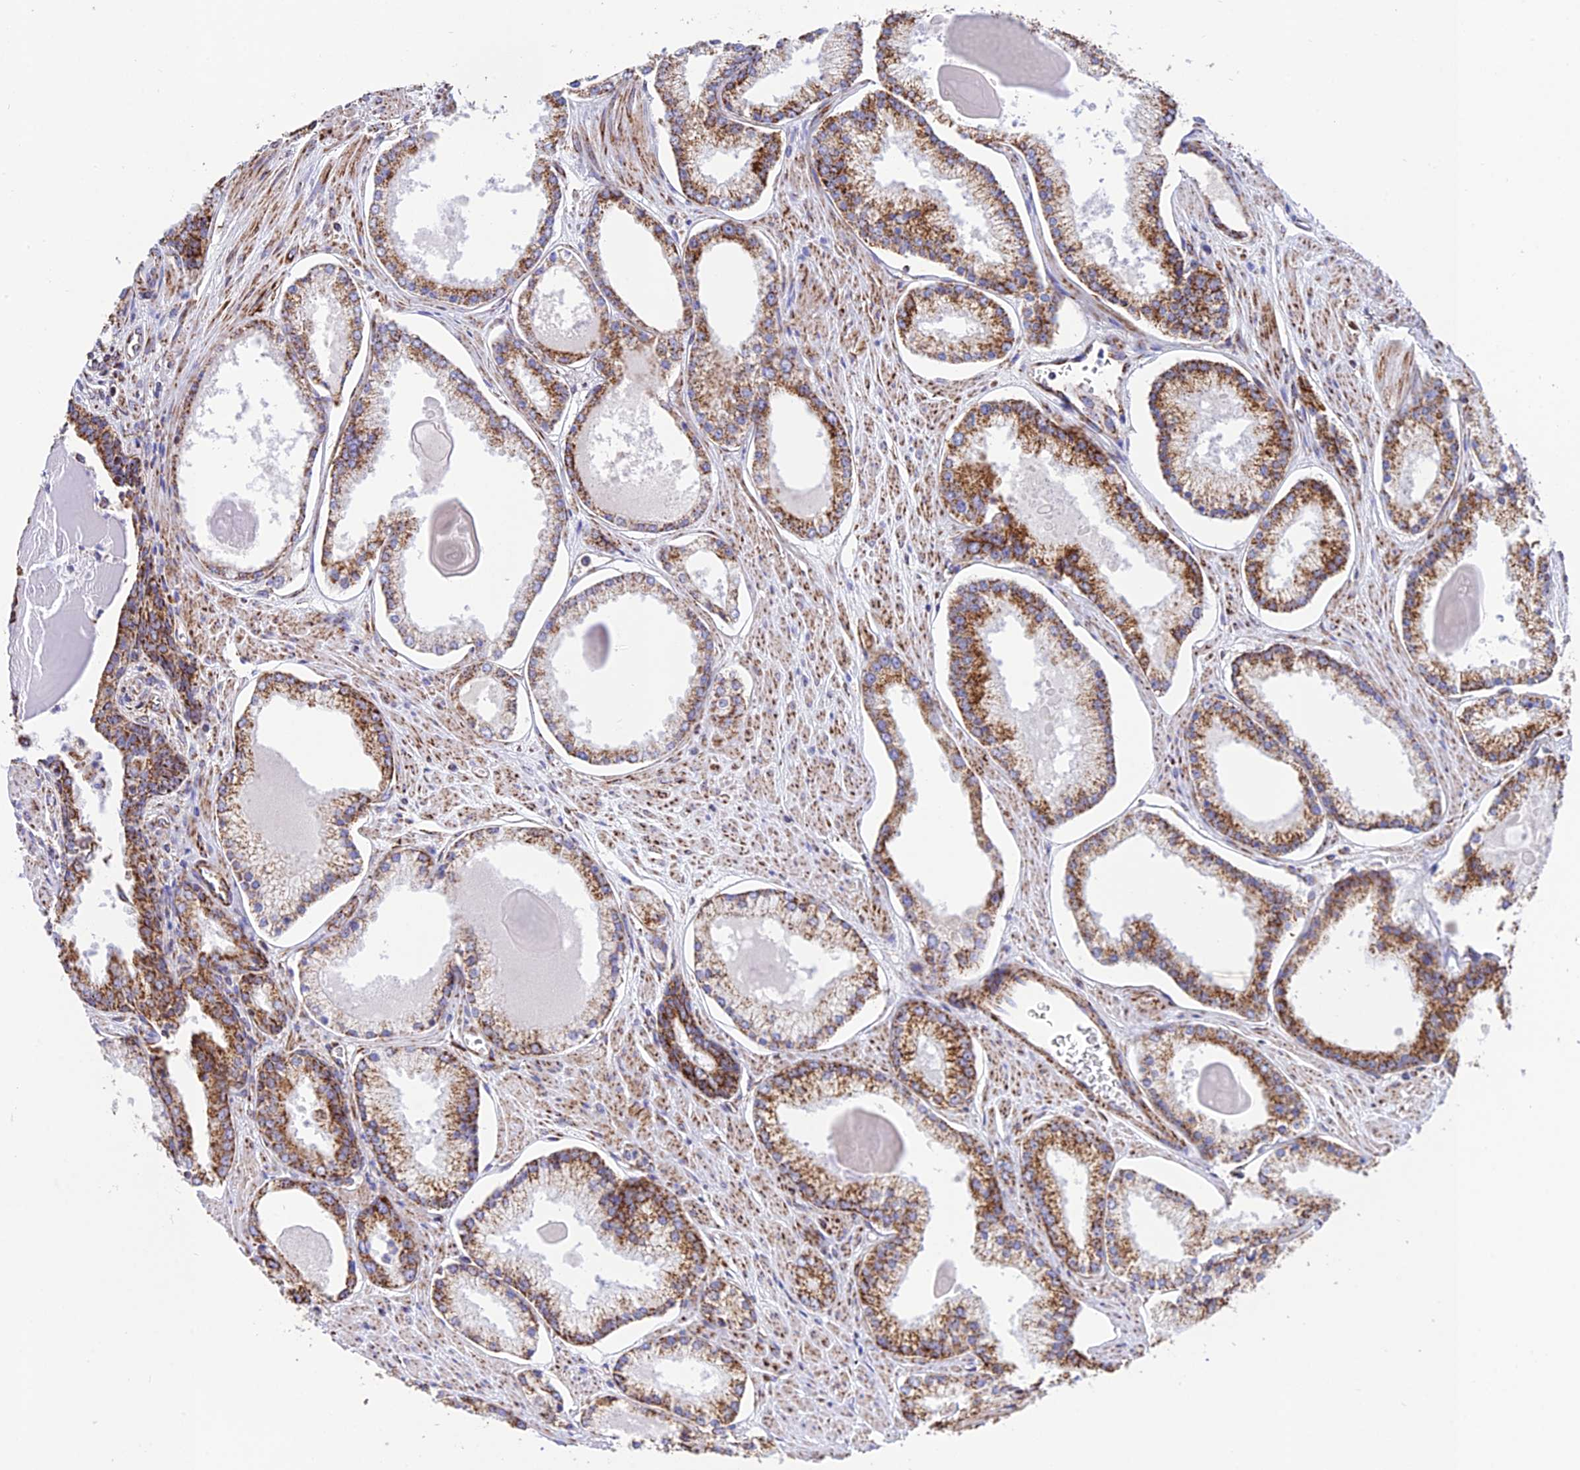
{"staining": {"intensity": "moderate", "quantity": ">75%", "location": "cytoplasmic/membranous"}, "tissue": "prostate cancer", "cell_type": "Tumor cells", "image_type": "cancer", "snomed": [{"axis": "morphology", "description": "Adenocarcinoma, Low grade"}, {"axis": "topography", "description": "Prostate"}], "caption": "A high-resolution photomicrograph shows IHC staining of prostate cancer (adenocarcinoma (low-grade)), which exhibits moderate cytoplasmic/membranous staining in about >75% of tumor cells. (IHC, brightfield microscopy, high magnification).", "gene": "CHCHD3", "patient": {"sex": "male", "age": 54}}